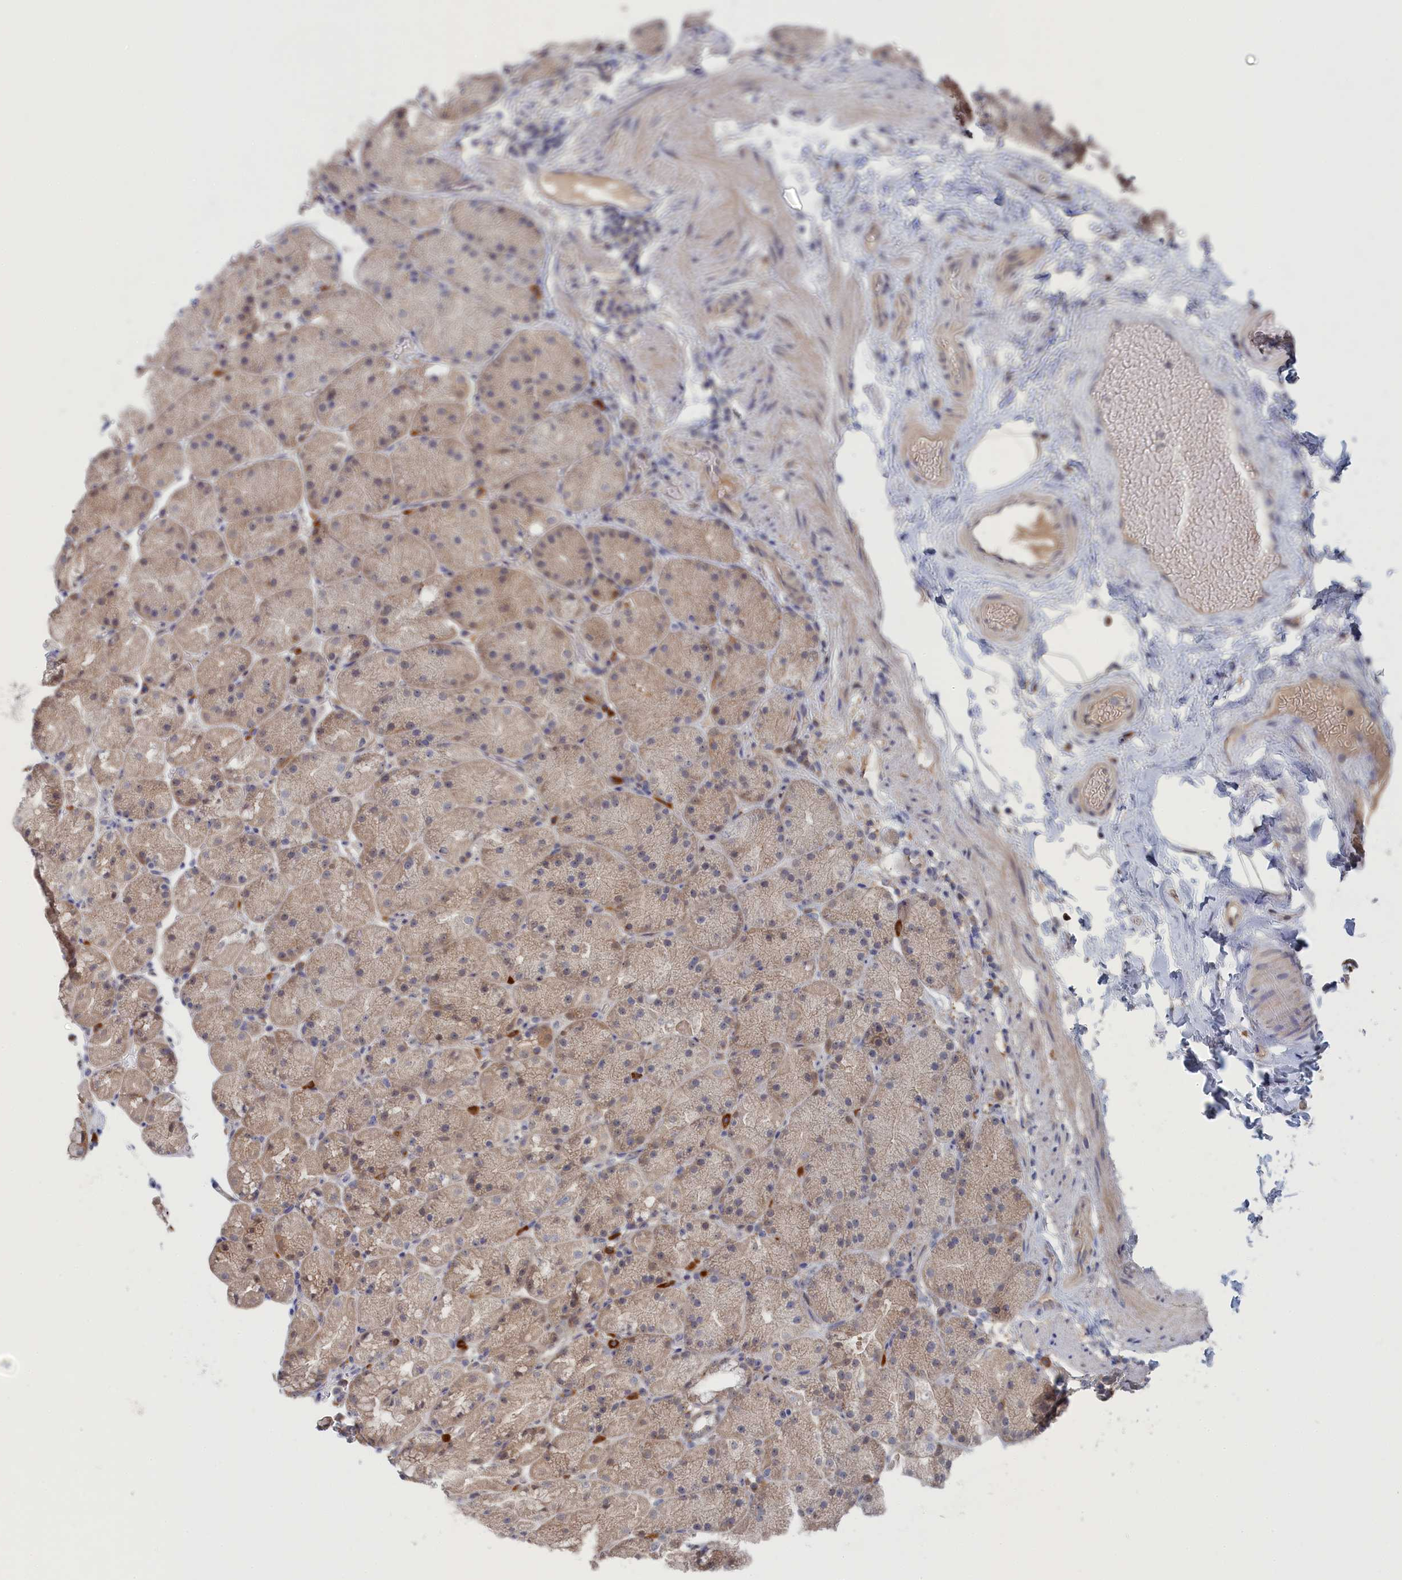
{"staining": {"intensity": "moderate", "quantity": "<25%", "location": "cytoplasmic/membranous"}, "tissue": "stomach", "cell_type": "Glandular cells", "image_type": "normal", "snomed": [{"axis": "morphology", "description": "Normal tissue, NOS"}, {"axis": "topography", "description": "Stomach, upper"}, {"axis": "topography", "description": "Stomach, lower"}], "caption": "A micrograph of stomach stained for a protein demonstrates moderate cytoplasmic/membranous brown staining in glandular cells. (DAB IHC with brightfield microscopy, high magnification).", "gene": "IRGQ", "patient": {"sex": "male", "age": 67}}